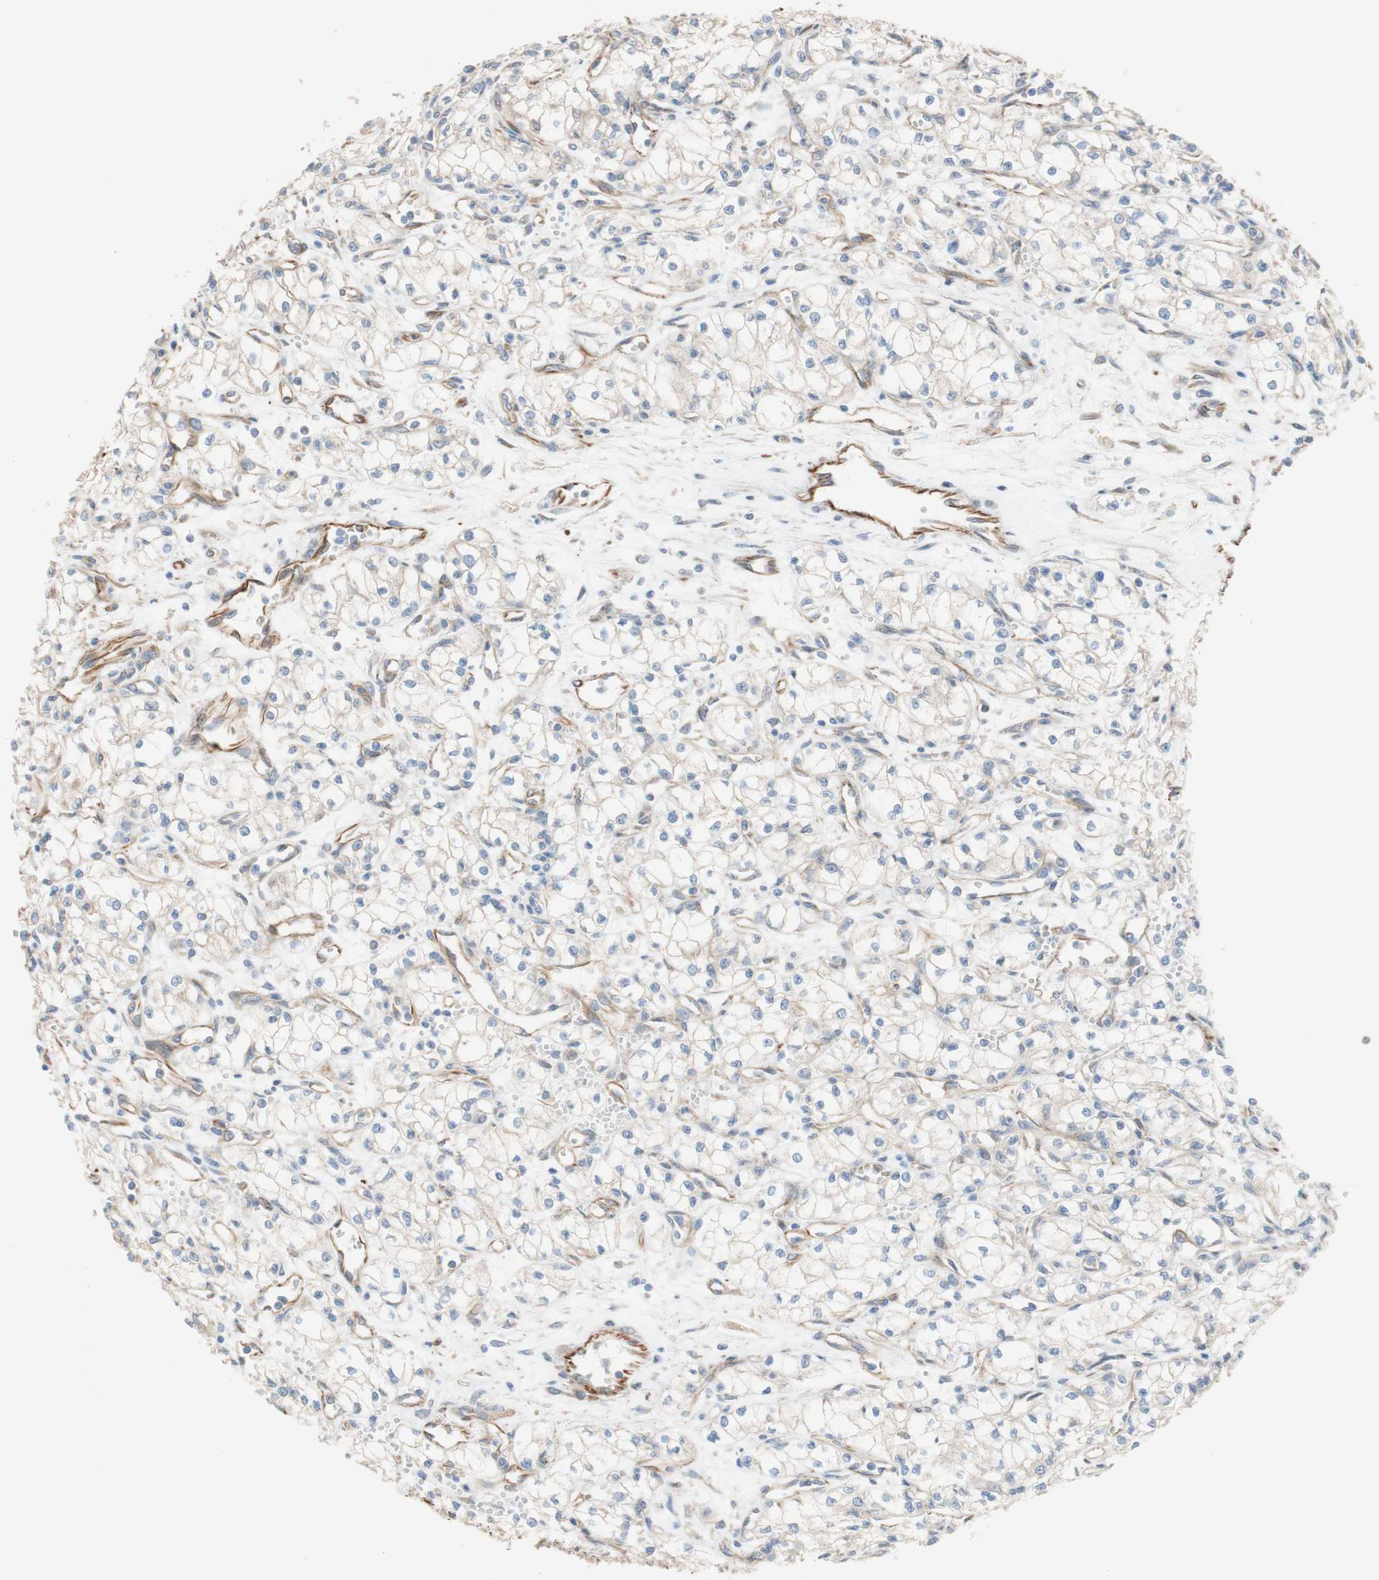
{"staining": {"intensity": "weak", "quantity": ">75%", "location": "cytoplasmic/membranous"}, "tissue": "renal cancer", "cell_type": "Tumor cells", "image_type": "cancer", "snomed": [{"axis": "morphology", "description": "Normal tissue, NOS"}, {"axis": "morphology", "description": "Adenocarcinoma, NOS"}, {"axis": "topography", "description": "Kidney"}], "caption": "Immunohistochemical staining of adenocarcinoma (renal) reveals weak cytoplasmic/membranous protein positivity in approximately >75% of tumor cells.", "gene": "C1orf43", "patient": {"sex": "male", "age": 59}}